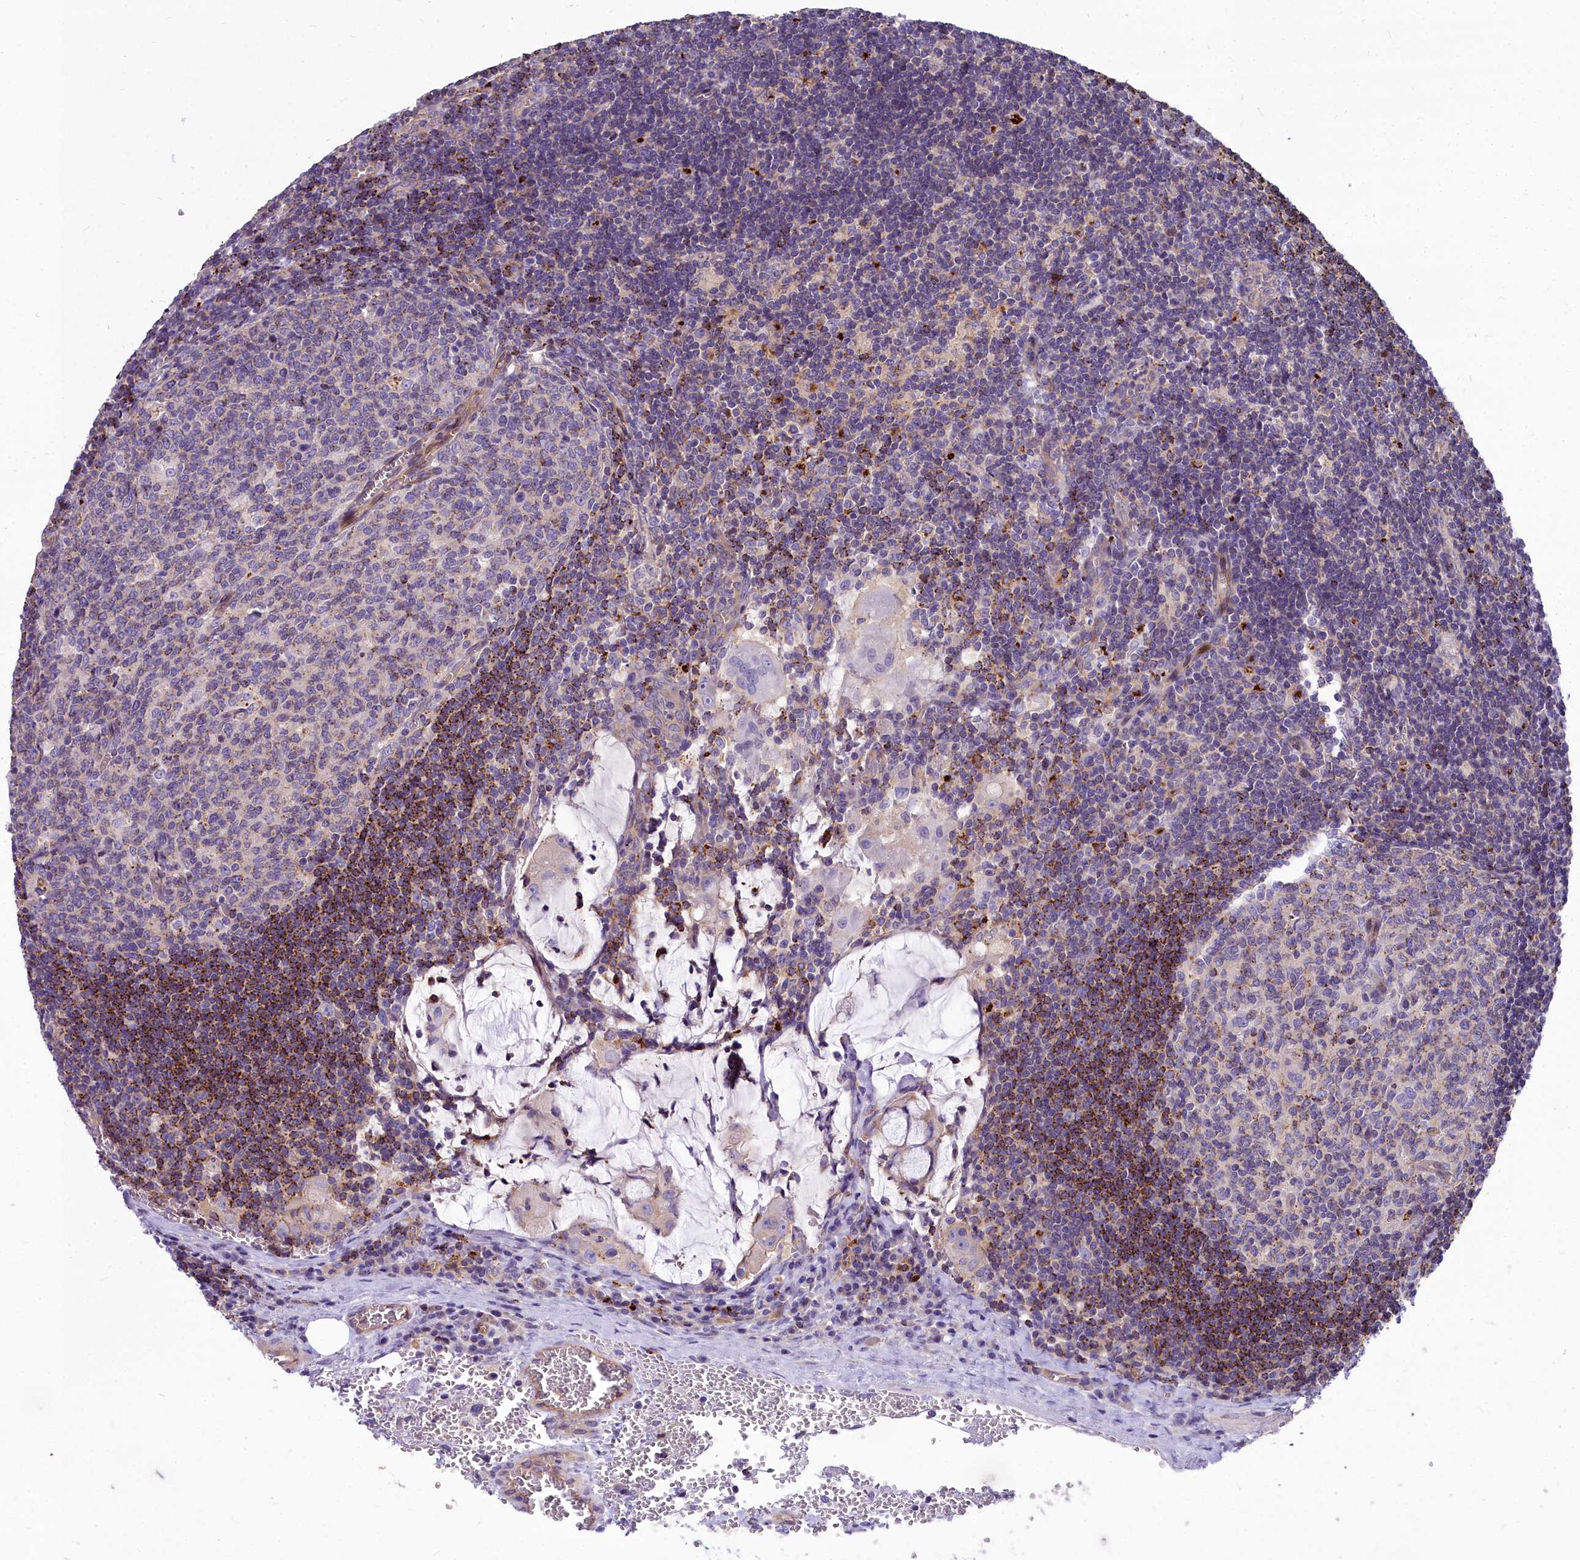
{"staining": {"intensity": "moderate", "quantity": "<25%", "location": "cytoplasmic/membranous"}, "tissue": "lymph node", "cell_type": "Germinal center cells", "image_type": "normal", "snomed": [{"axis": "morphology", "description": "Normal tissue, NOS"}, {"axis": "topography", "description": "Lymph node"}], "caption": "Germinal center cells exhibit low levels of moderate cytoplasmic/membranous expression in approximately <25% of cells in normal lymph node.", "gene": "HLA", "patient": {"sex": "female", "age": 73}}